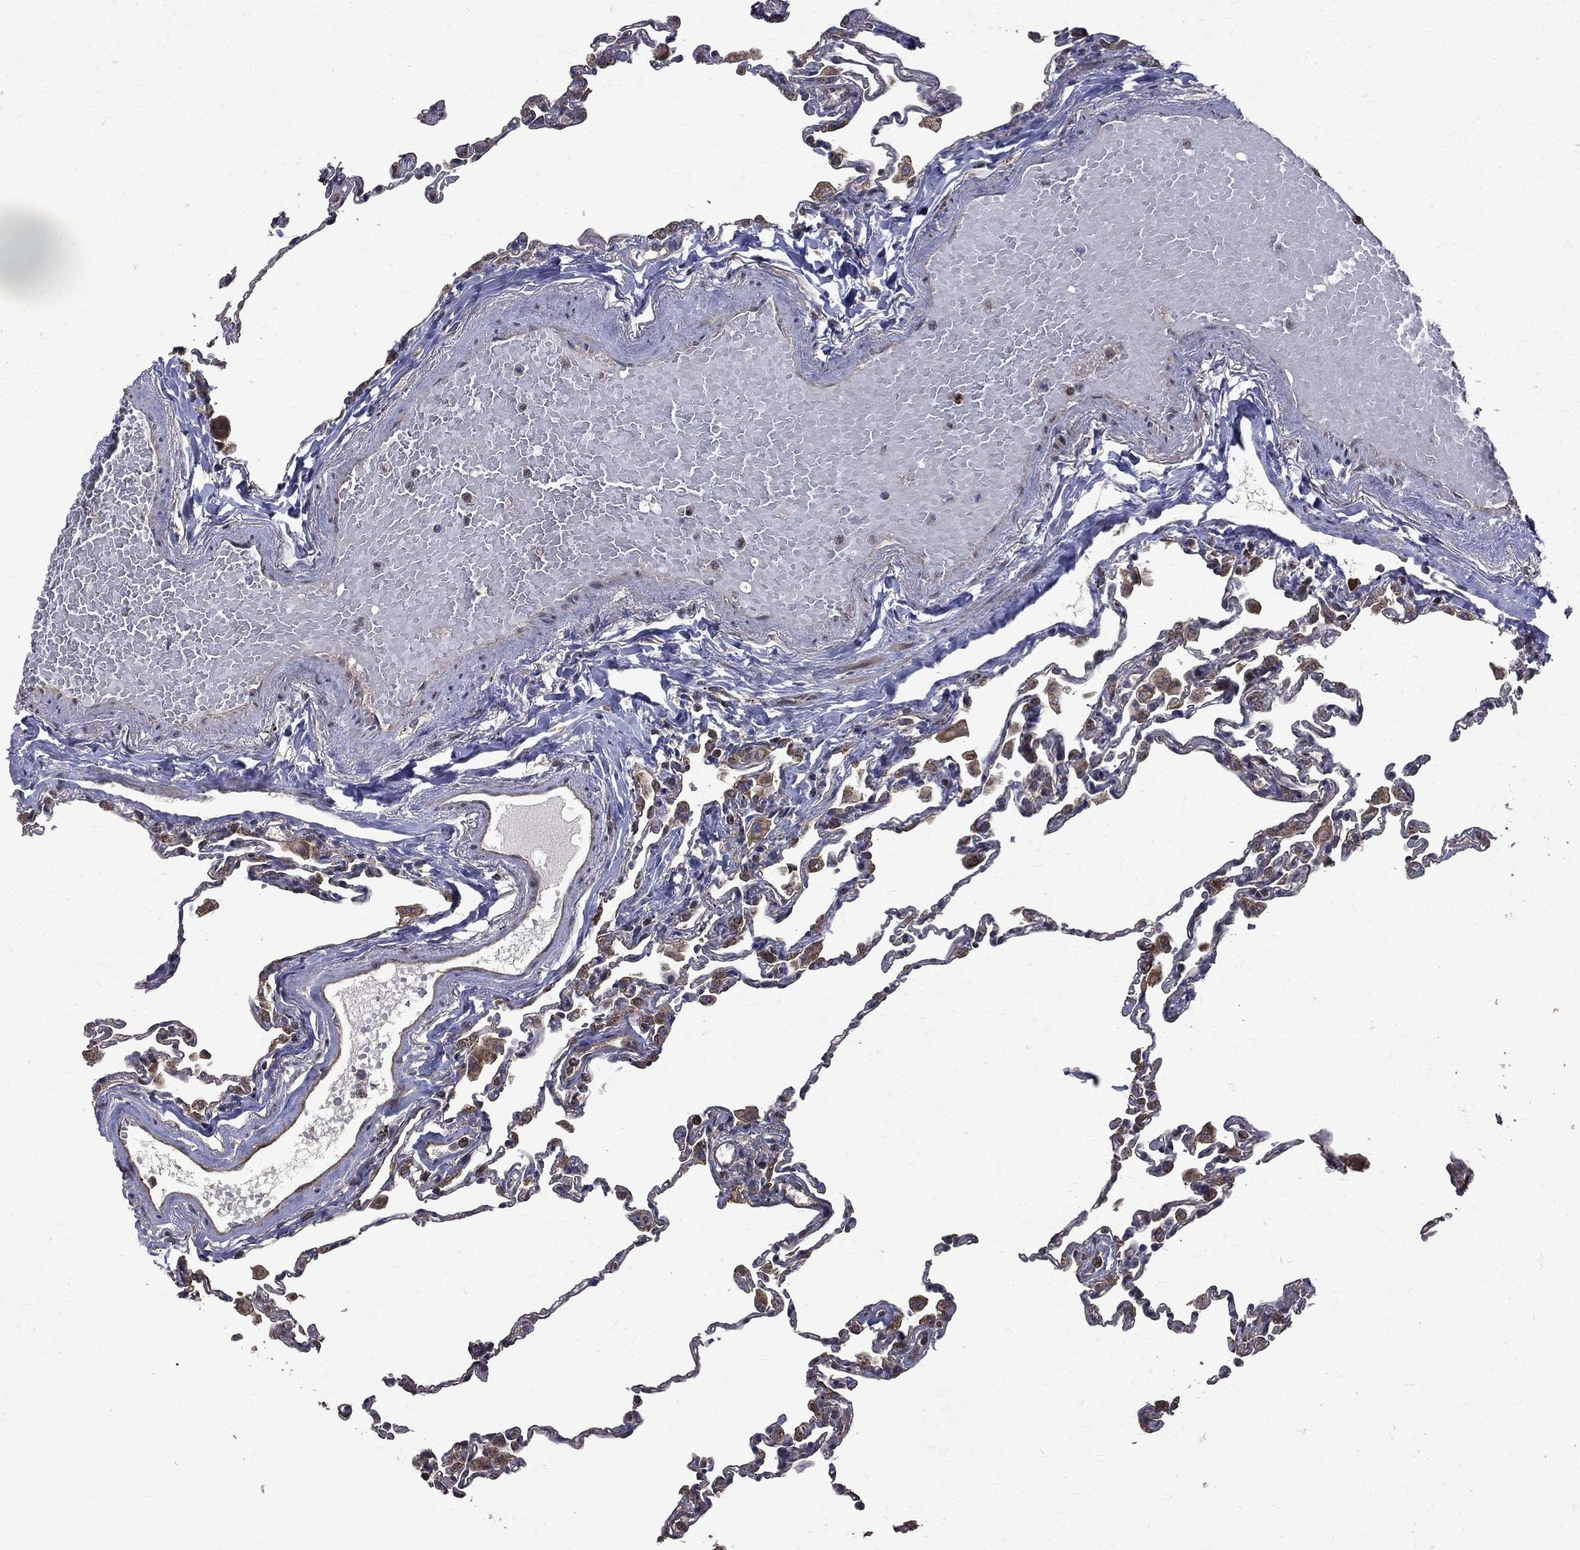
{"staining": {"intensity": "negative", "quantity": "none", "location": "none"}, "tissue": "lung", "cell_type": "Alveolar cells", "image_type": "normal", "snomed": [{"axis": "morphology", "description": "Normal tissue, NOS"}, {"axis": "topography", "description": "Lung"}], "caption": "The histopathology image exhibits no staining of alveolar cells in unremarkable lung. (Immunohistochemistry (ihc), brightfield microscopy, high magnification).", "gene": "RPGR", "patient": {"sex": "female", "age": 57}}